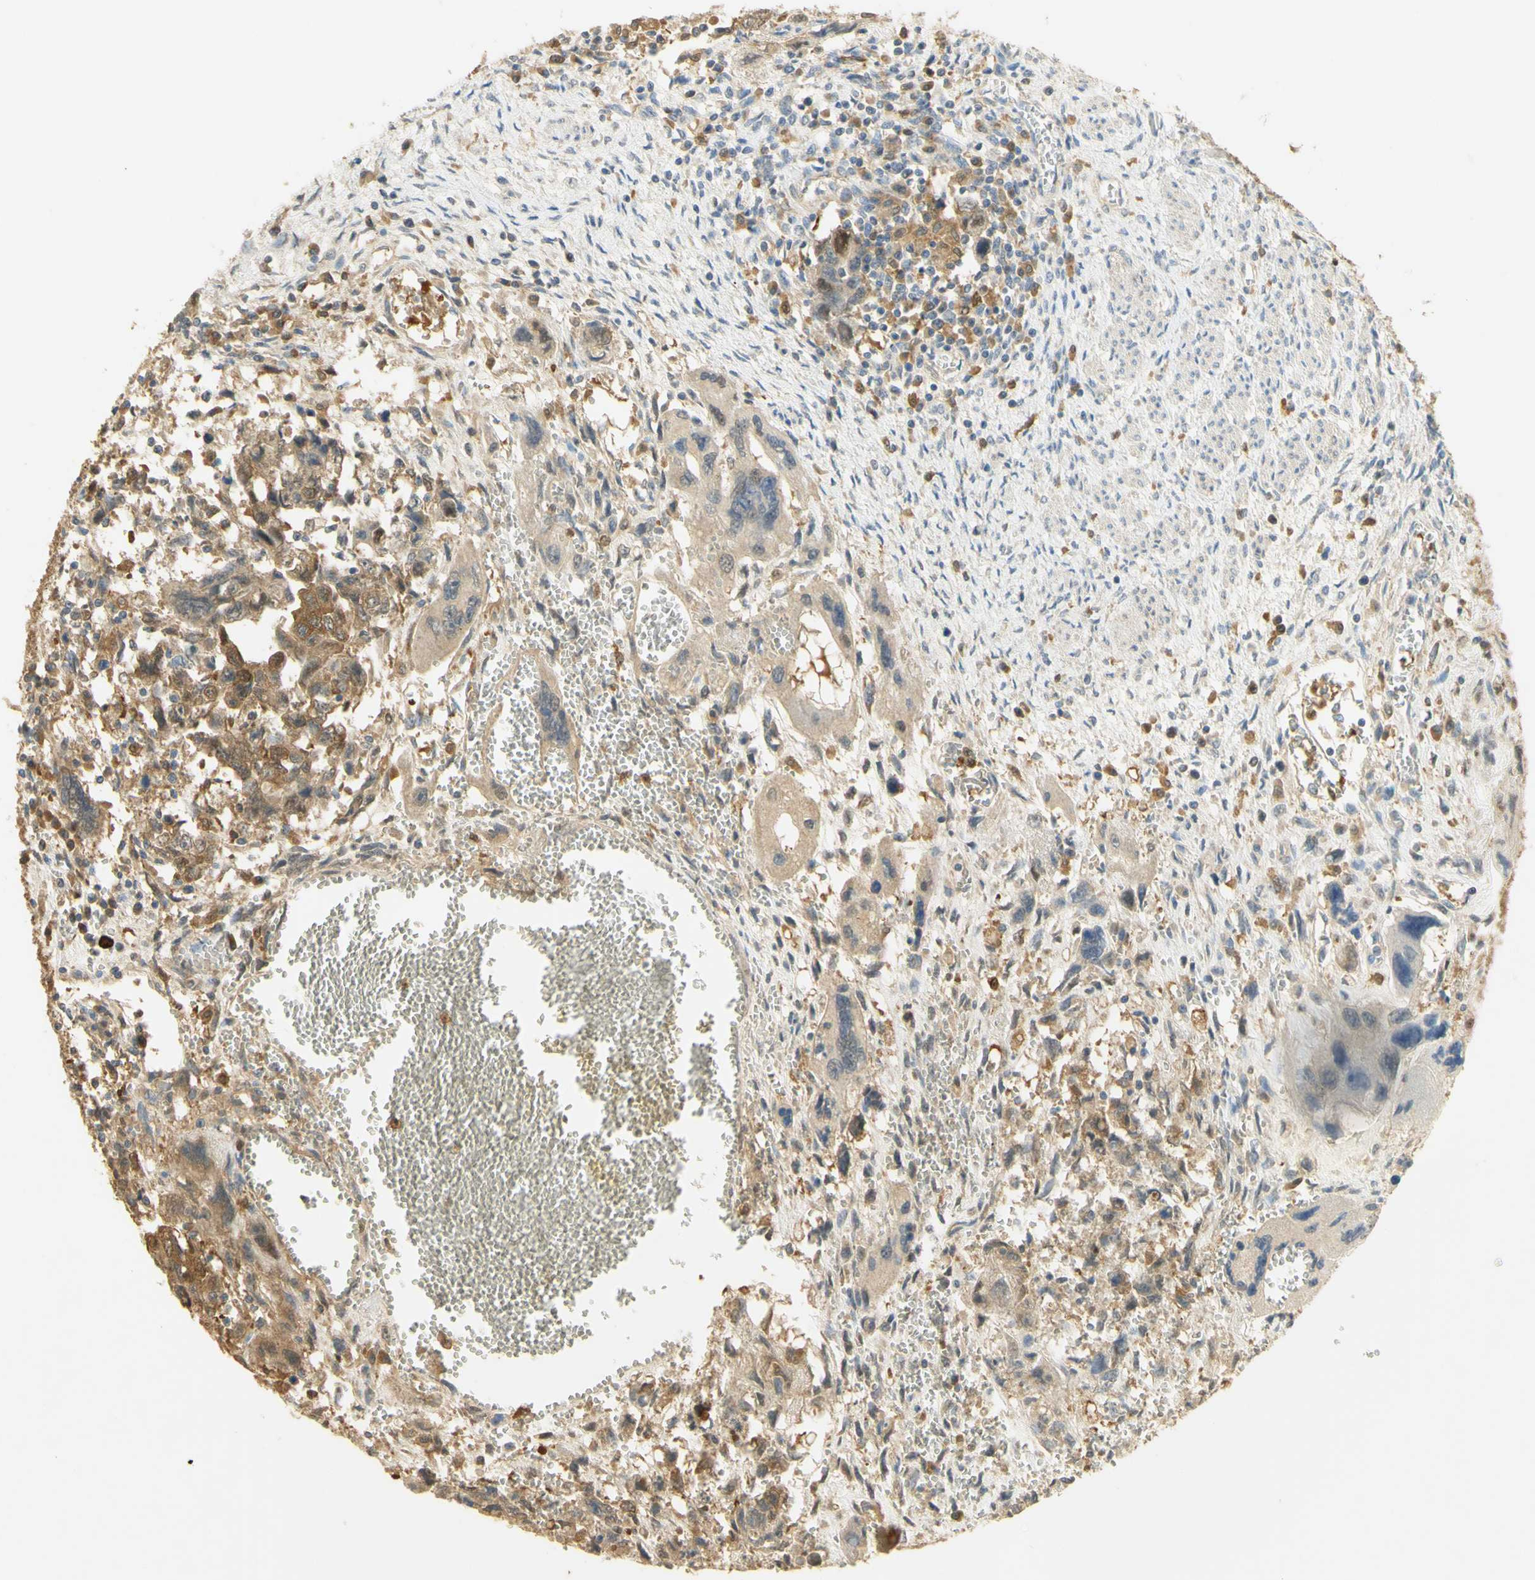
{"staining": {"intensity": "moderate", "quantity": ">75%", "location": "cytoplasmic/membranous"}, "tissue": "testis cancer", "cell_type": "Tumor cells", "image_type": "cancer", "snomed": [{"axis": "morphology", "description": "Carcinoma, Embryonal, NOS"}, {"axis": "topography", "description": "Testis"}], "caption": "Immunohistochemistry micrograph of neoplastic tissue: human embryonal carcinoma (testis) stained using immunohistochemistry shows medium levels of moderate protein expression localized specifically in the cytoplasmic/membranous of tumor cells, appearing as a cytoplasmic/membranous brown color.", "gene": "PAK1", "patient": {"sex": "male", "age": 28}}